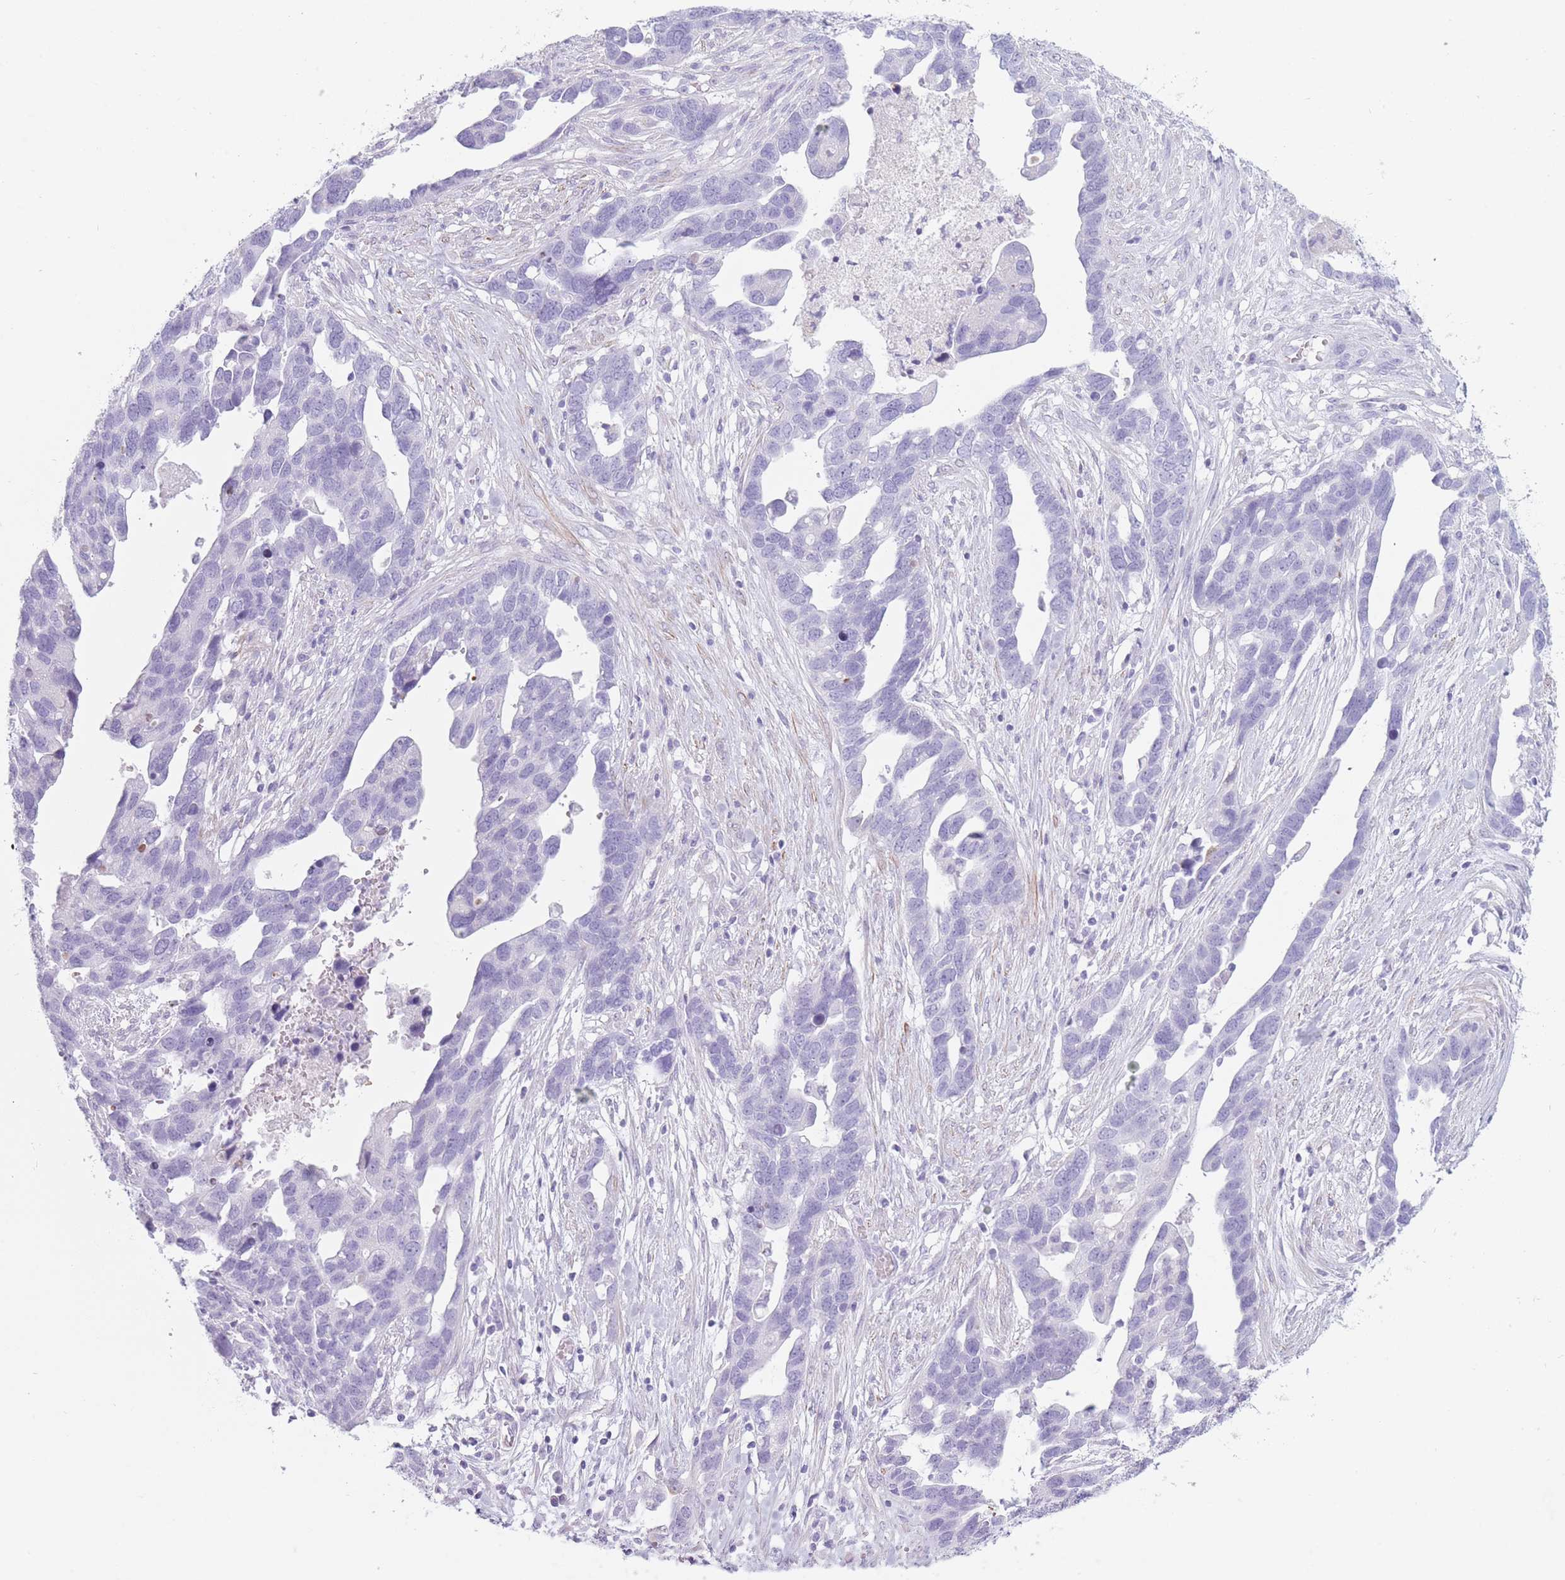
{"staining": {"intensity": "negative", "quantity": "none", "location": "none"}, "tissue": "ovarian cancer", "cell_type": "Tumor cells", "image_type": "cancer", "snomed": [{"axis": "morphology", "description": "Cystadenocarcinoma, serous, NOS"}, {"axis": "topography", "description": "Ovary"}], "caption": "DAB immunohistochemical staining of human ovarian cancer (serous cystadenocarcinoma) exhibits no significant expression in tumor cells.", "gene": "GPR12", "patient": {"sex": "female", "age": 54}}